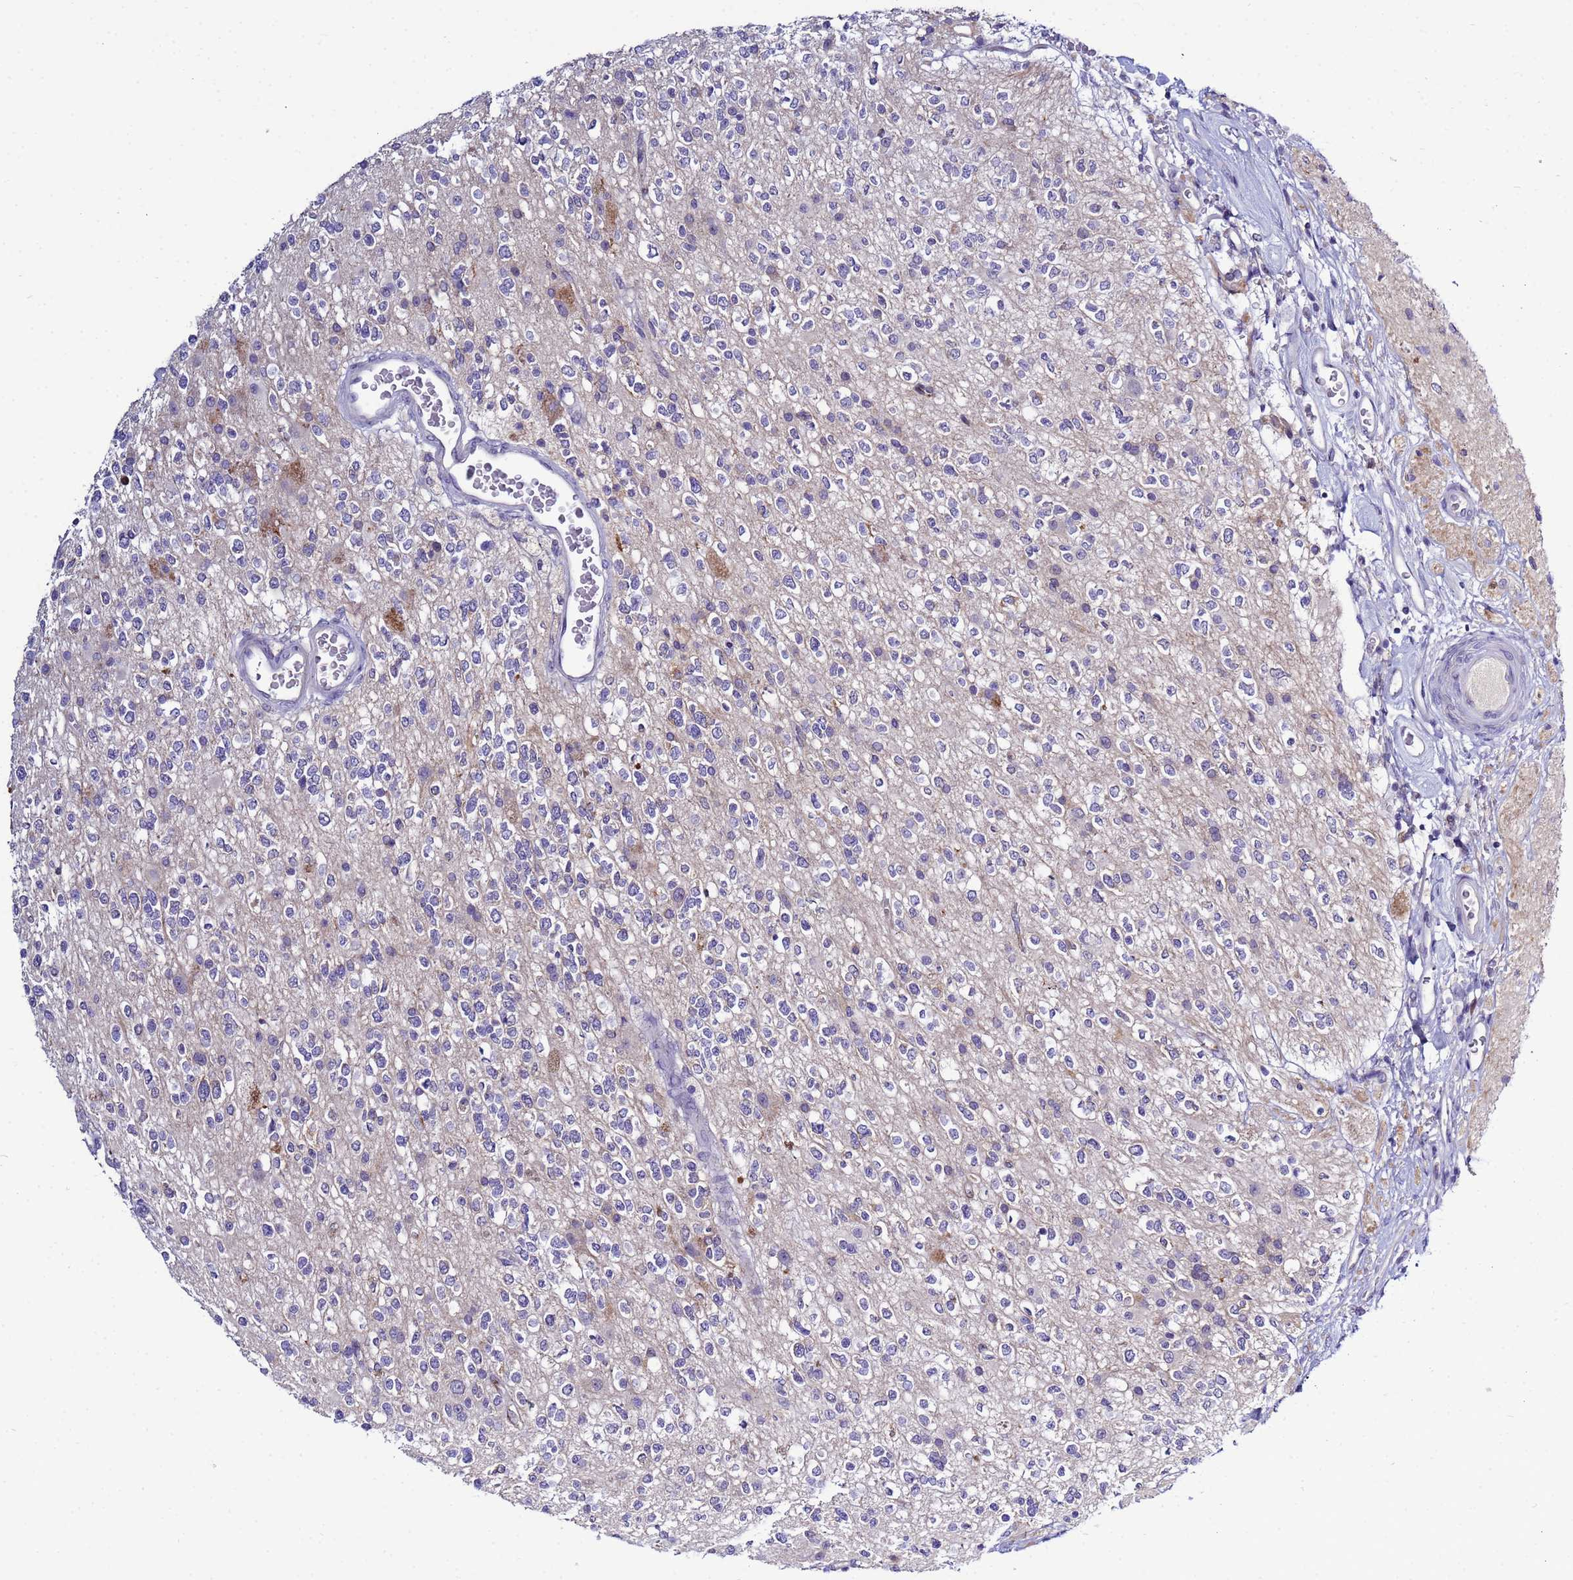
{"staining": {"intensity": "negative", "quantity": "none", "location": "none"}, "tissue": "glioma", "cell_type": "Tumor cells", "image_type": "cancer", "snomed": [{"axis": "morphology", "description": "Glioma, malignant, High grade"}, {"axis": "topography", "description": "Brain"}], "caption": "DAB immunohistochemical staining of human malignant glioma (high-grade) displays no significant staining in tumor cells. (DAB (3,3'-diaminobenzidine) immunohistochemistry, high magnification).", "gene": "NOL8", "patient": {"sex": "male", "age": 34}}